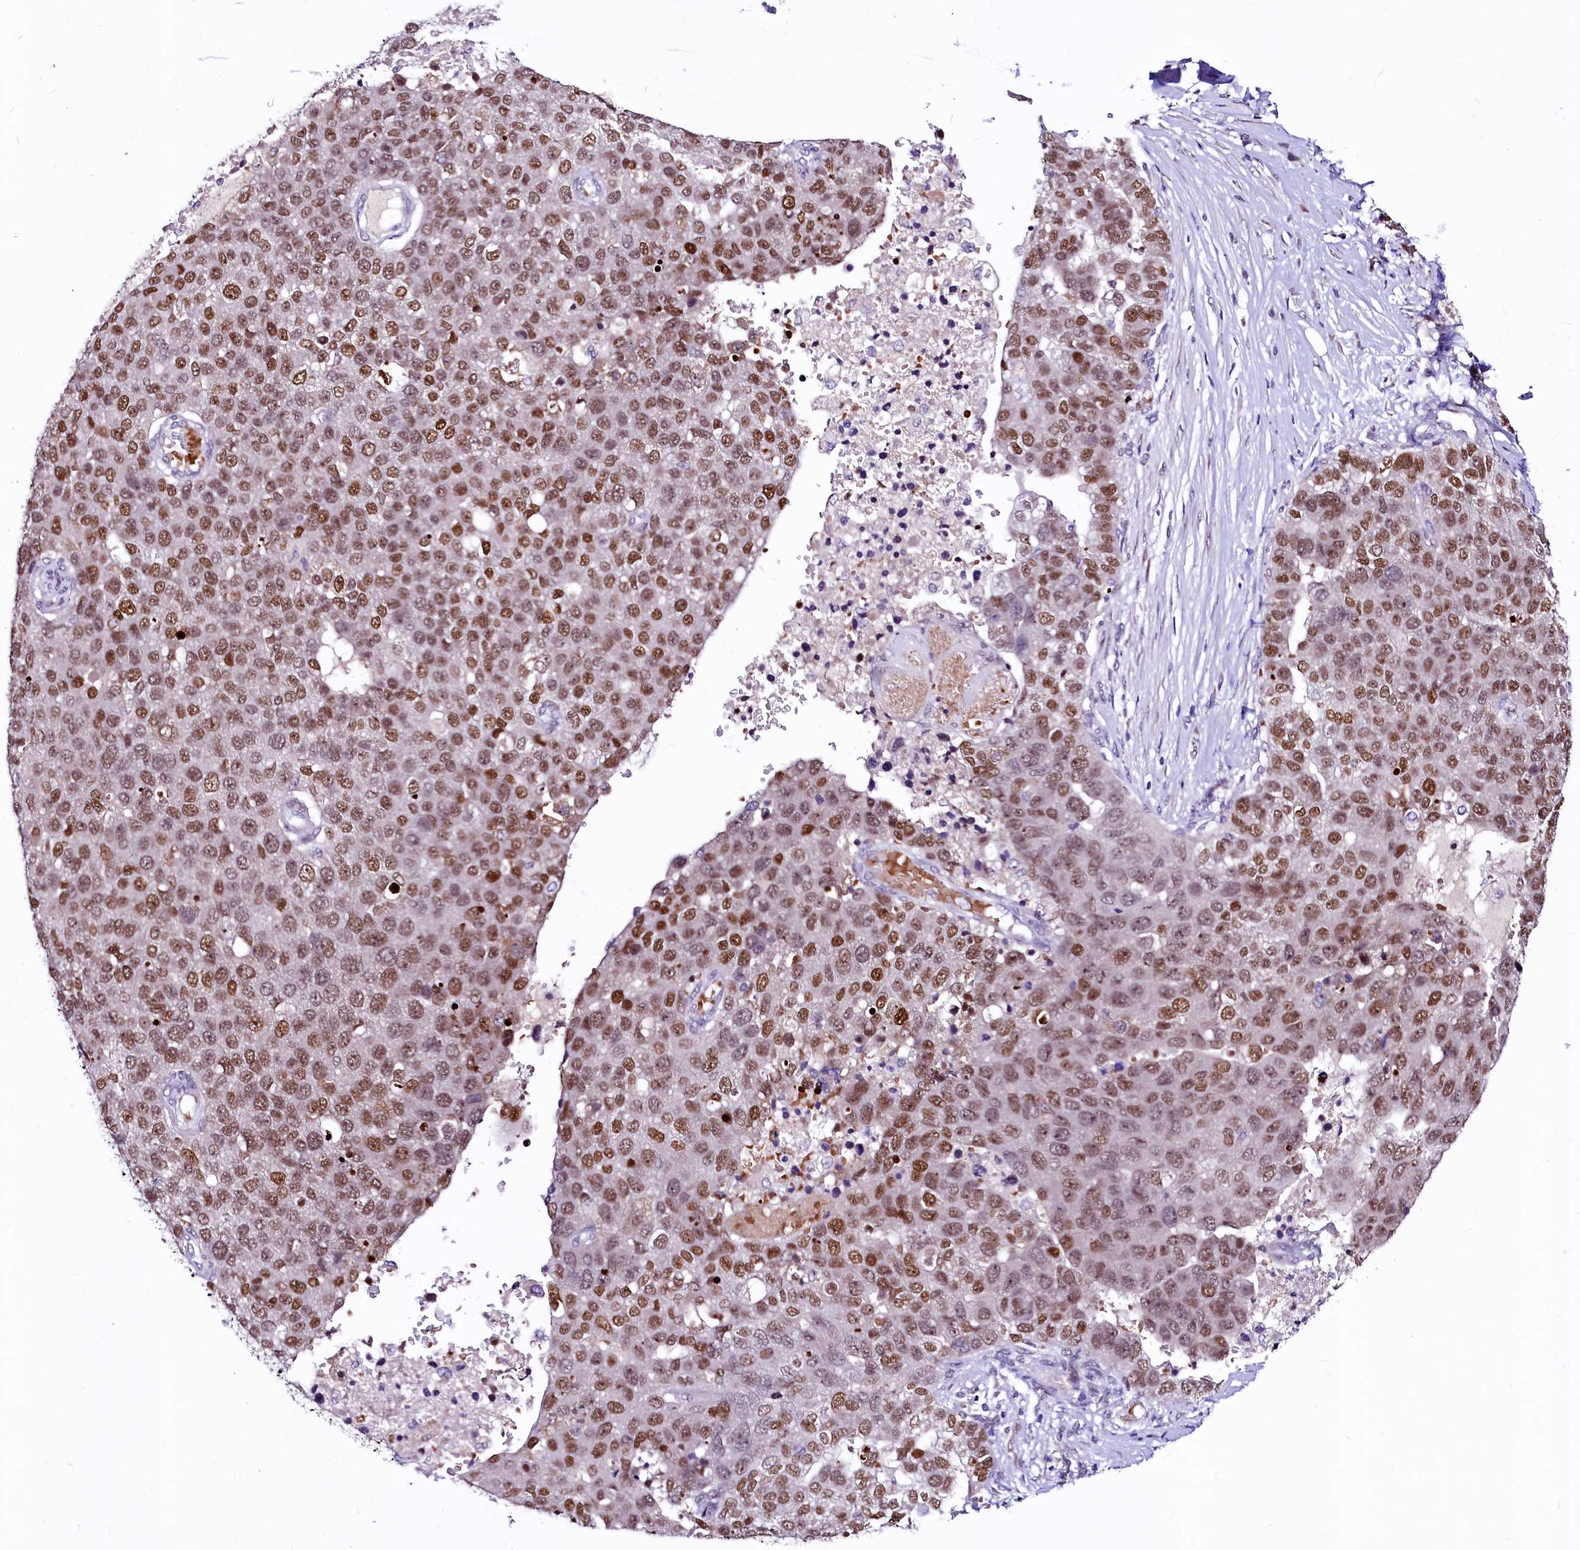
{"staining": {"intensity": "moderate", "quantity": ">75%", "location": "nuclear"}, "tissue": "pancreatic cancer", "cell_type": "Tumor cells", "image_type": "cancer", "snomed": [{"axis": "morphology", "description": "Adenocarcinoma, NOS"}, {"axis": "topography", "description": "Pancreas"}], "caption": "There is medium levels of moderate nuclear positivity in tumor cells of pancreatic cancer (adenocarcinoma), as demonstrated by immunohistochemical staining (brown color).", "gene": "LEUTX", "patient": {"sex": "female", "age": 61}}